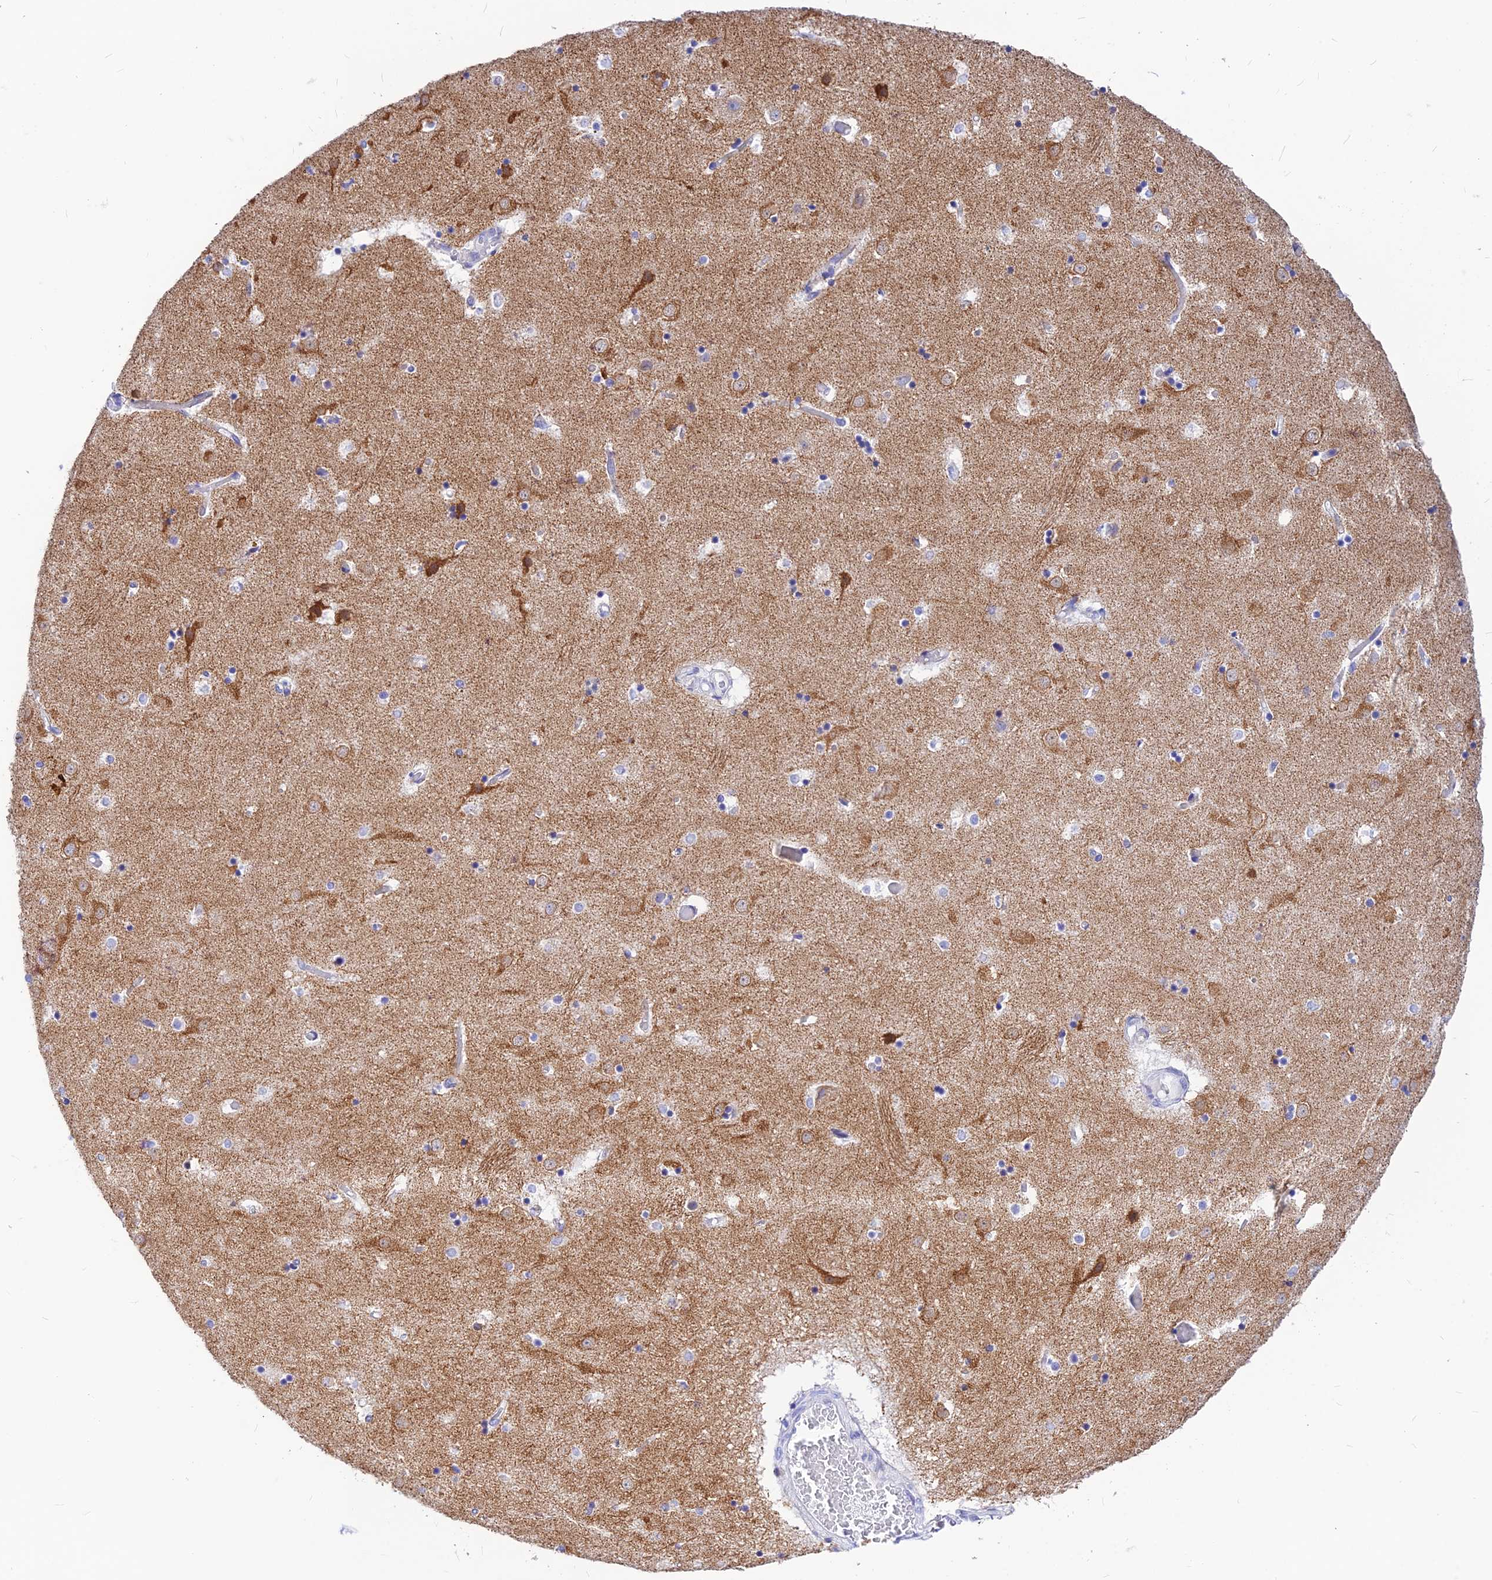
{"staining": {"intensity": "negative", "quantity": "none", "location": "none"}, "tissue": "caudate", "cell_type": "Glial cells", "image_type": "normal", "snomed": [{"axis": "morphology", "description": "Normal tissue, NOS"}, {"axis": "topography", "description": "Lateral ventricle wall"}], "caption": "Protein analysis of unremarkable caudate reveals no significant staining in glial cells.", "gene": "CNOT6", "patient": {"sex": "female", "age": 52}}